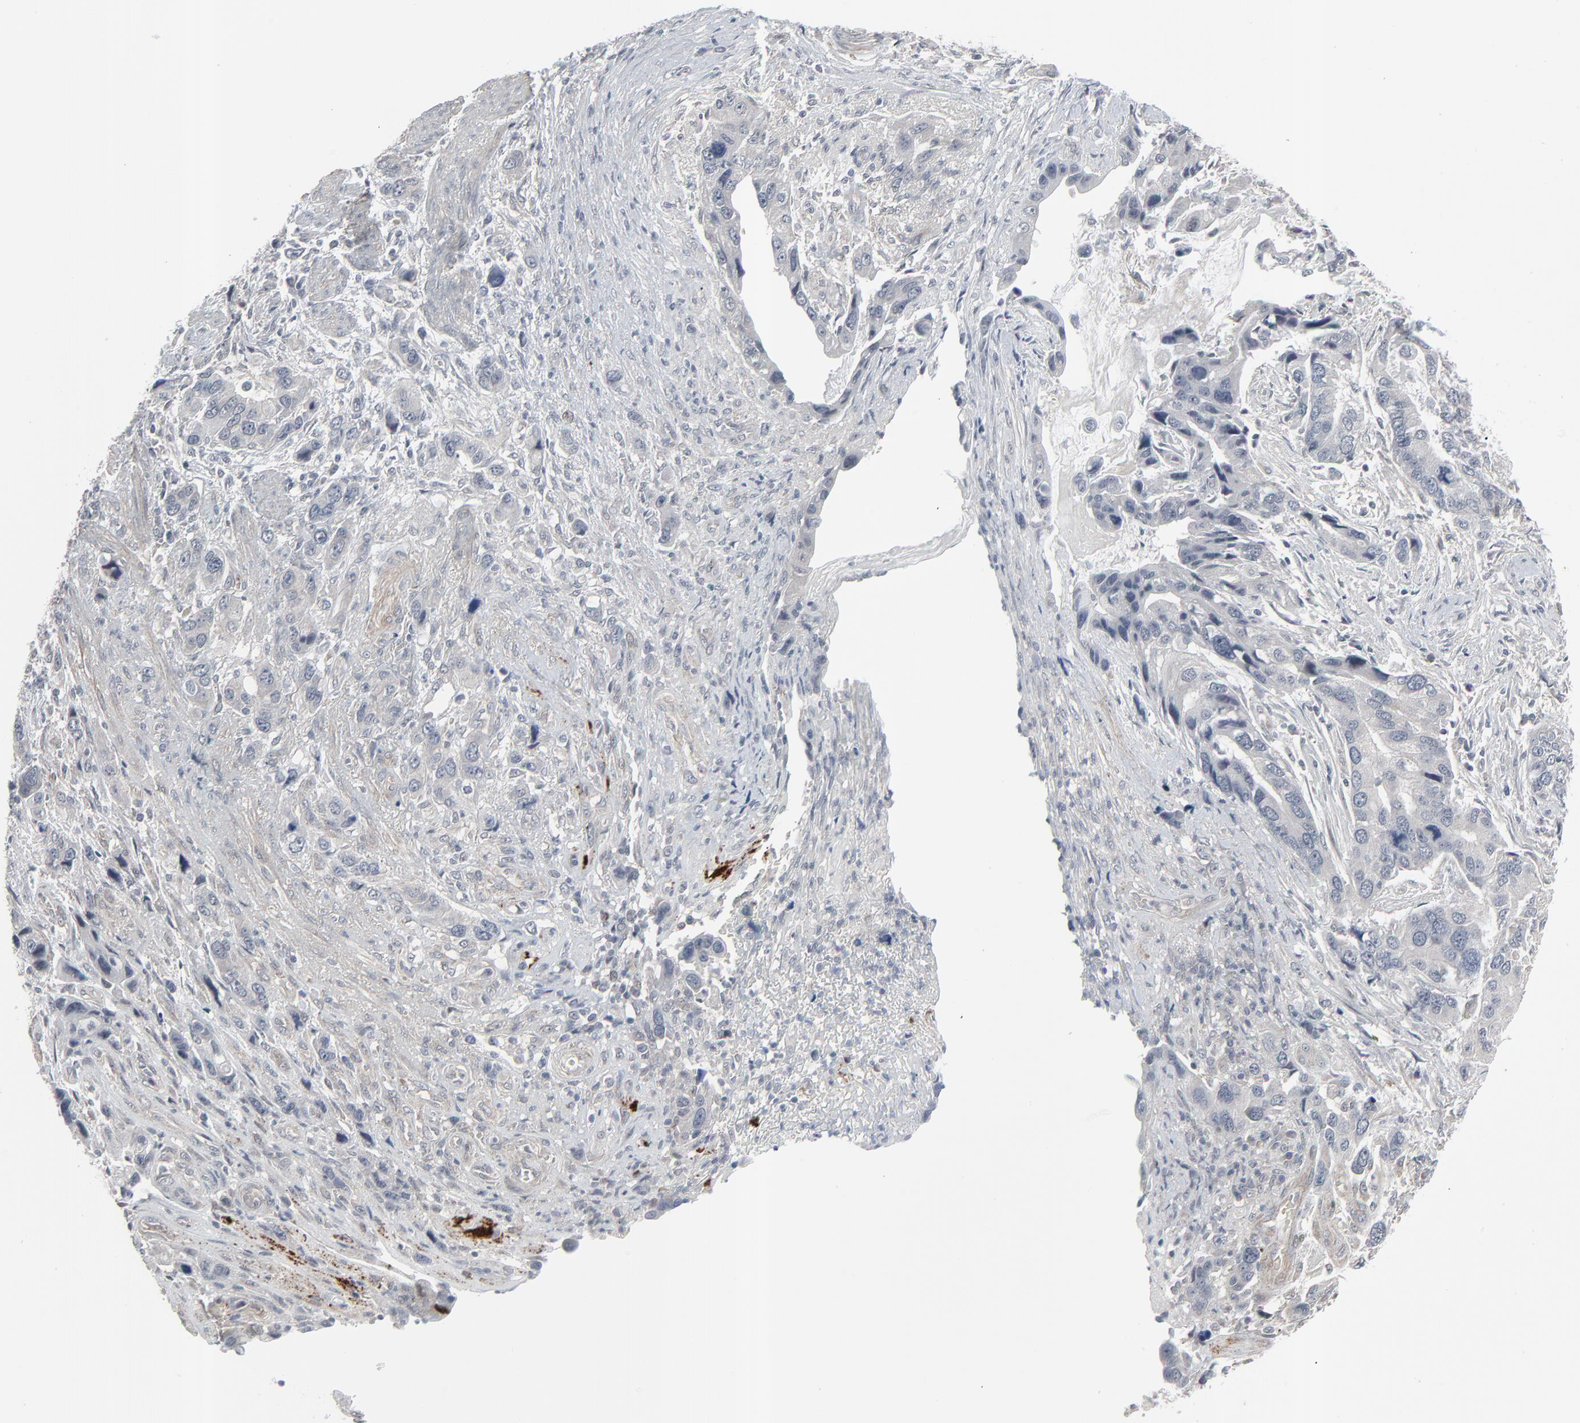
{"staining": {"intensity": "negative", "quantity": "none", "location": "none"}, "tissue": "stomach cancer", "cell_type": "Tumor cells", "image_type": "cancer", "snomed": [{"axis": "morphology", "description": "Adenocarcinoma, NOS"}, {"axis": "topography", "description": "Stomach, lower"}], "caption": "The immunohistochemistry histopathology image has no significant positivity in tumor cells of stomach cancer tissue. (Stains: DAB (3,3'-diaminobenzidine) immunohistochemistry with hematoxylin counter stain, Microscopy: brightfield microscopy at high magnification).", "gene": "NEUROD1", "patient": {"sex": "female", "age": 93}}